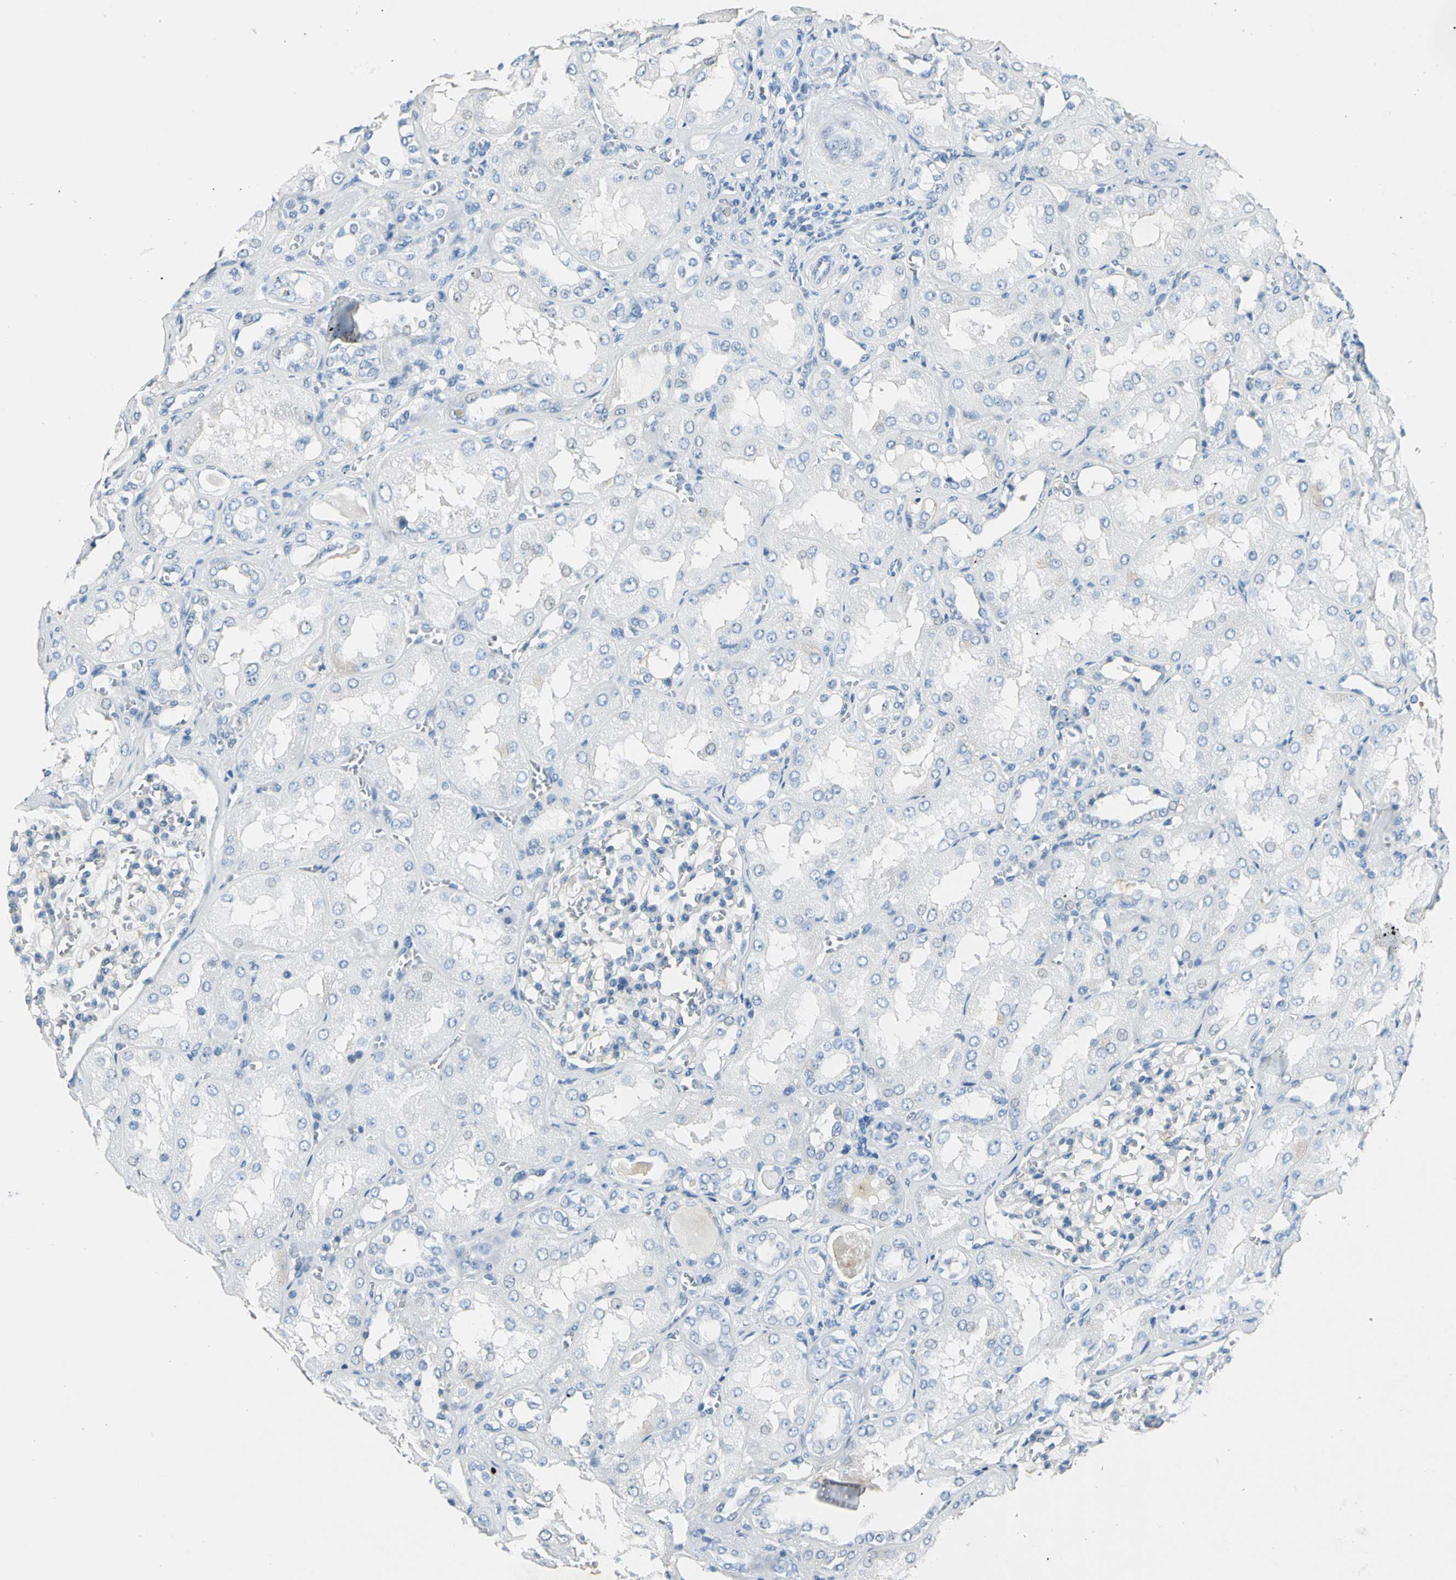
{"staining": {"intensity": "weak", "quantity": "<25%", "location": "cytoplasmic/membranous"}, "tissue": "kidney", "cell_type": "Cells in glomeruli", "image_type": "normal", "snomed": [{"axis": "morphology", "description": "Normal tissue, NOS"}, {"axis": "topography", "description": "Kidney"}], "caption": "Cells in glomeruli show no significant expression in unremarkable kidney. (DAB (3,3'-diaminobenzidine) immunohistochemistry, high magnification).", "gene": "ROCK2", "patient": {"sex": "male", "age": 61}}